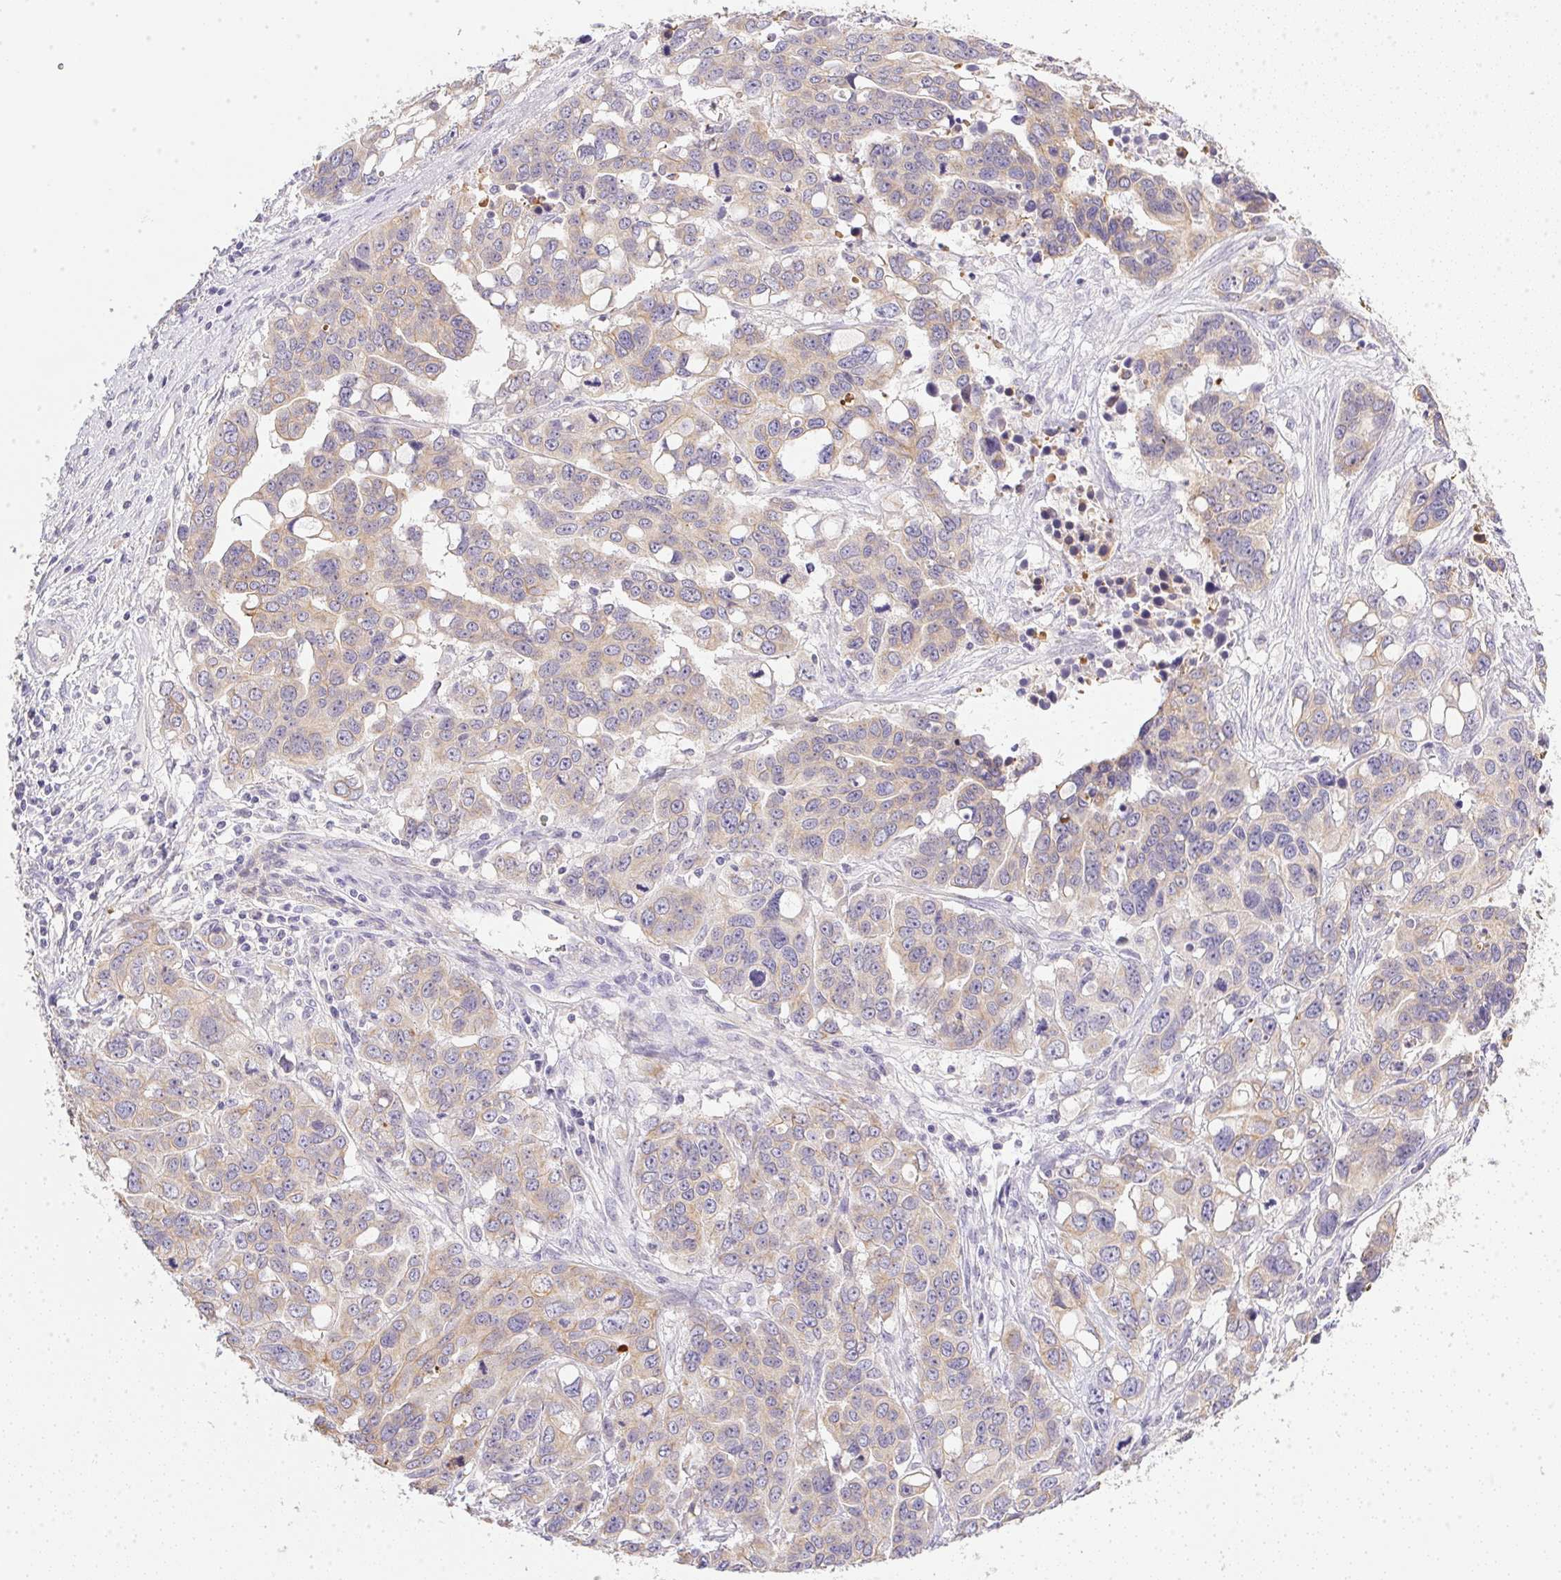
{"staining": {"intensity": "weak", "quantity": "25%-75%", "location": "cytoplasmic/membranous"}, "tissue": "ovarian cancer", "cell_type": "Tumor cells", "image_type": "cancer", "snomed": [{"axis": "morphology", "description": "Carcinoma, endometroid"}, {"axis": "topography", "description": "Ovary"}], "caption": "Tumor cells display low levels of weak cytoplasmic/membranous positivity in about 25%-75% of cells in ovarian endometroid carcinoma.", "gene": "SLC17A7", "patient": {"sex": "female", "age": 78}}